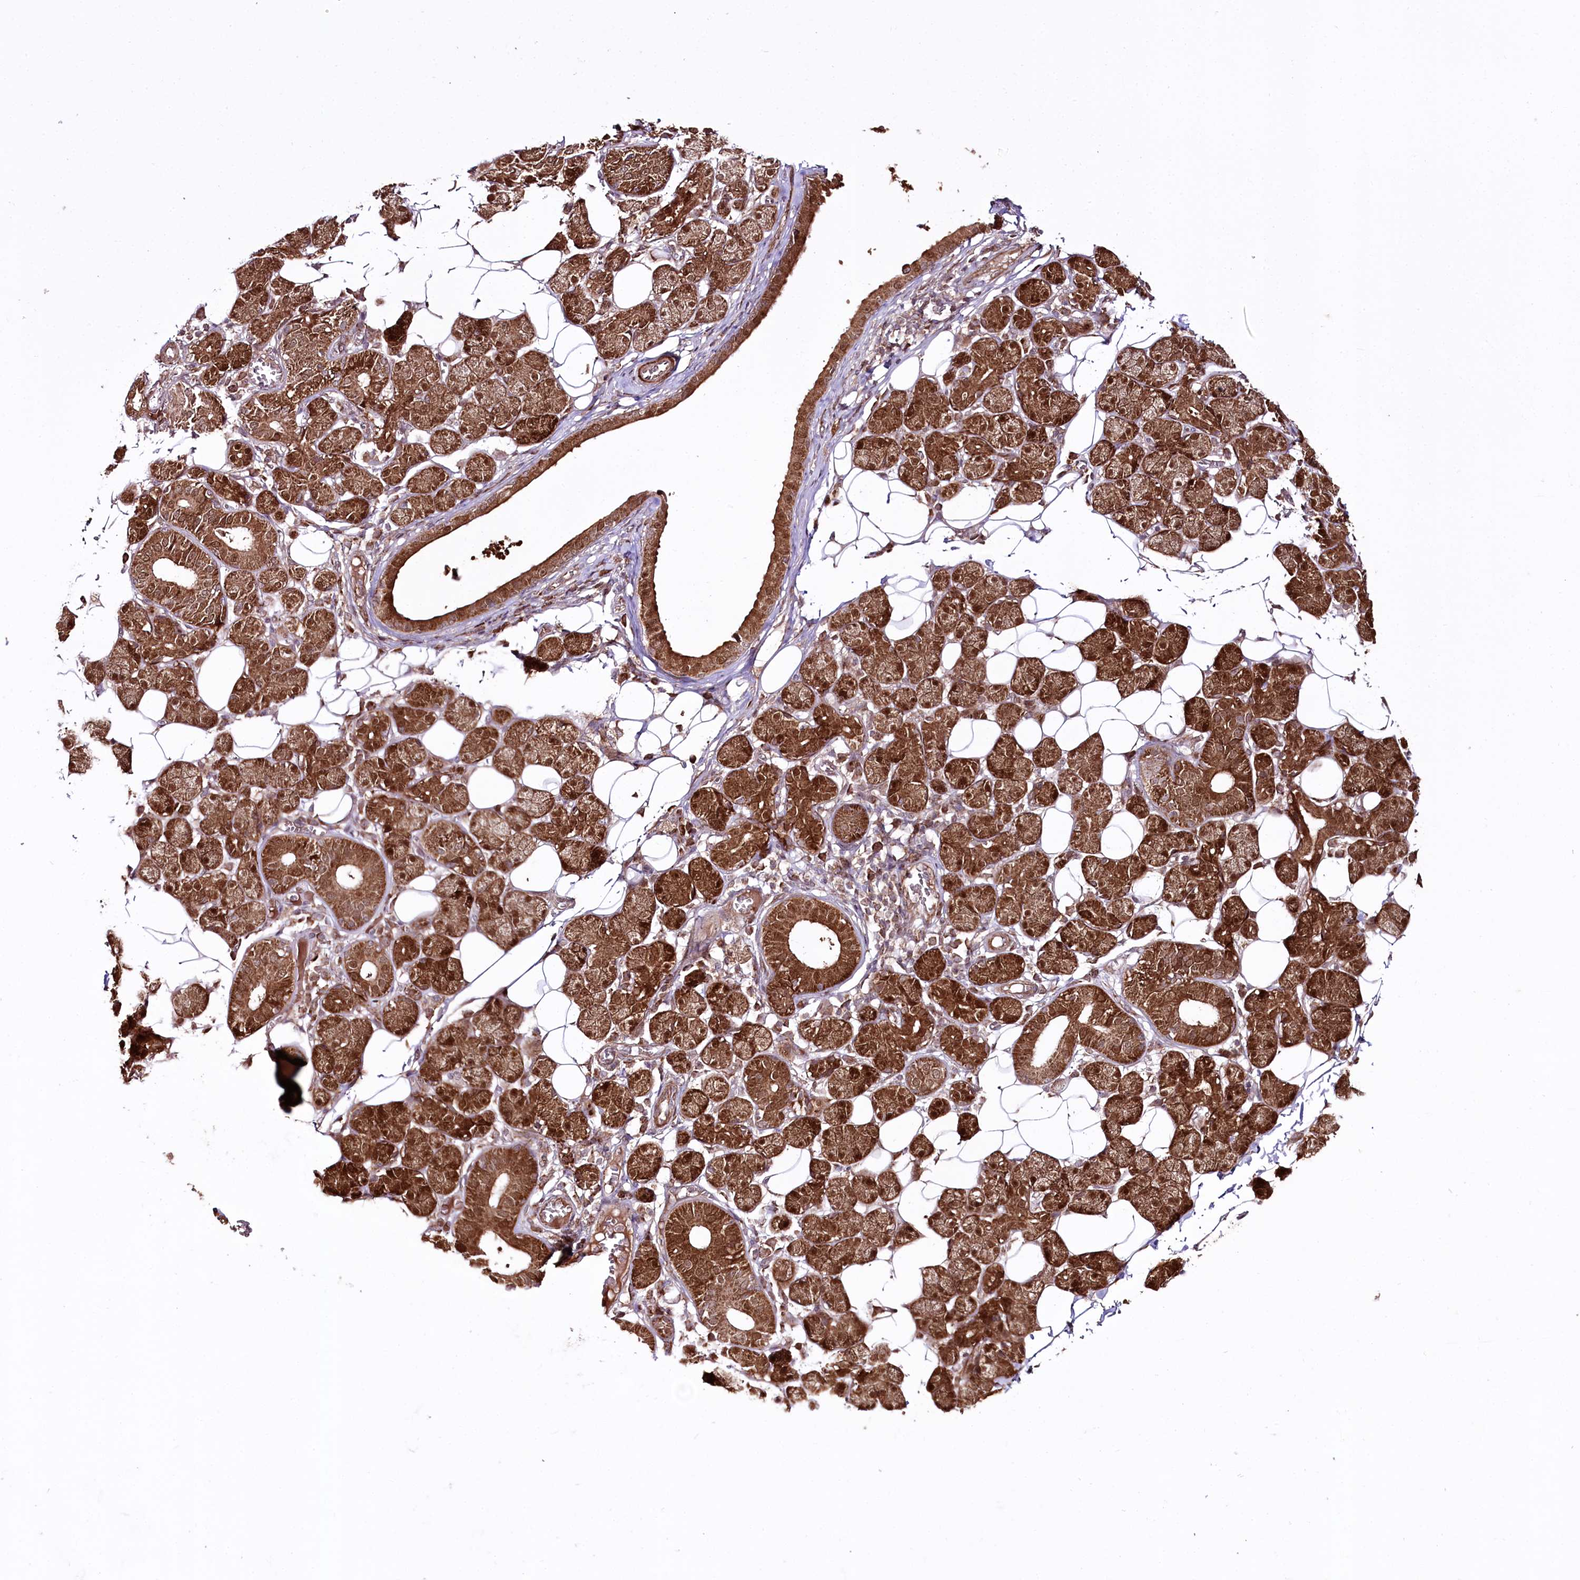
{"staining": {"intensity": "strong", "quantity": ">75%", "location": "cytoplasmic/membranous,nuclear"}, "tissue": "salivary gland", "cell_type": "Glandular cells", "image_type": "normal", "snomed": [{"axis": "morphology", "description": "Normal tissue, NOS"}, {"axis": "topography", "description": "Salivary gland"}], "caption": "Immunohistochemistry (IHC) of benign human salivary gland reveals high levels of strong cytoplasmic/membranous,nuclear expression in about >75% of glandular cells.", "gene": "REXO2", "patient": {"sex": "female", "age": 33}}